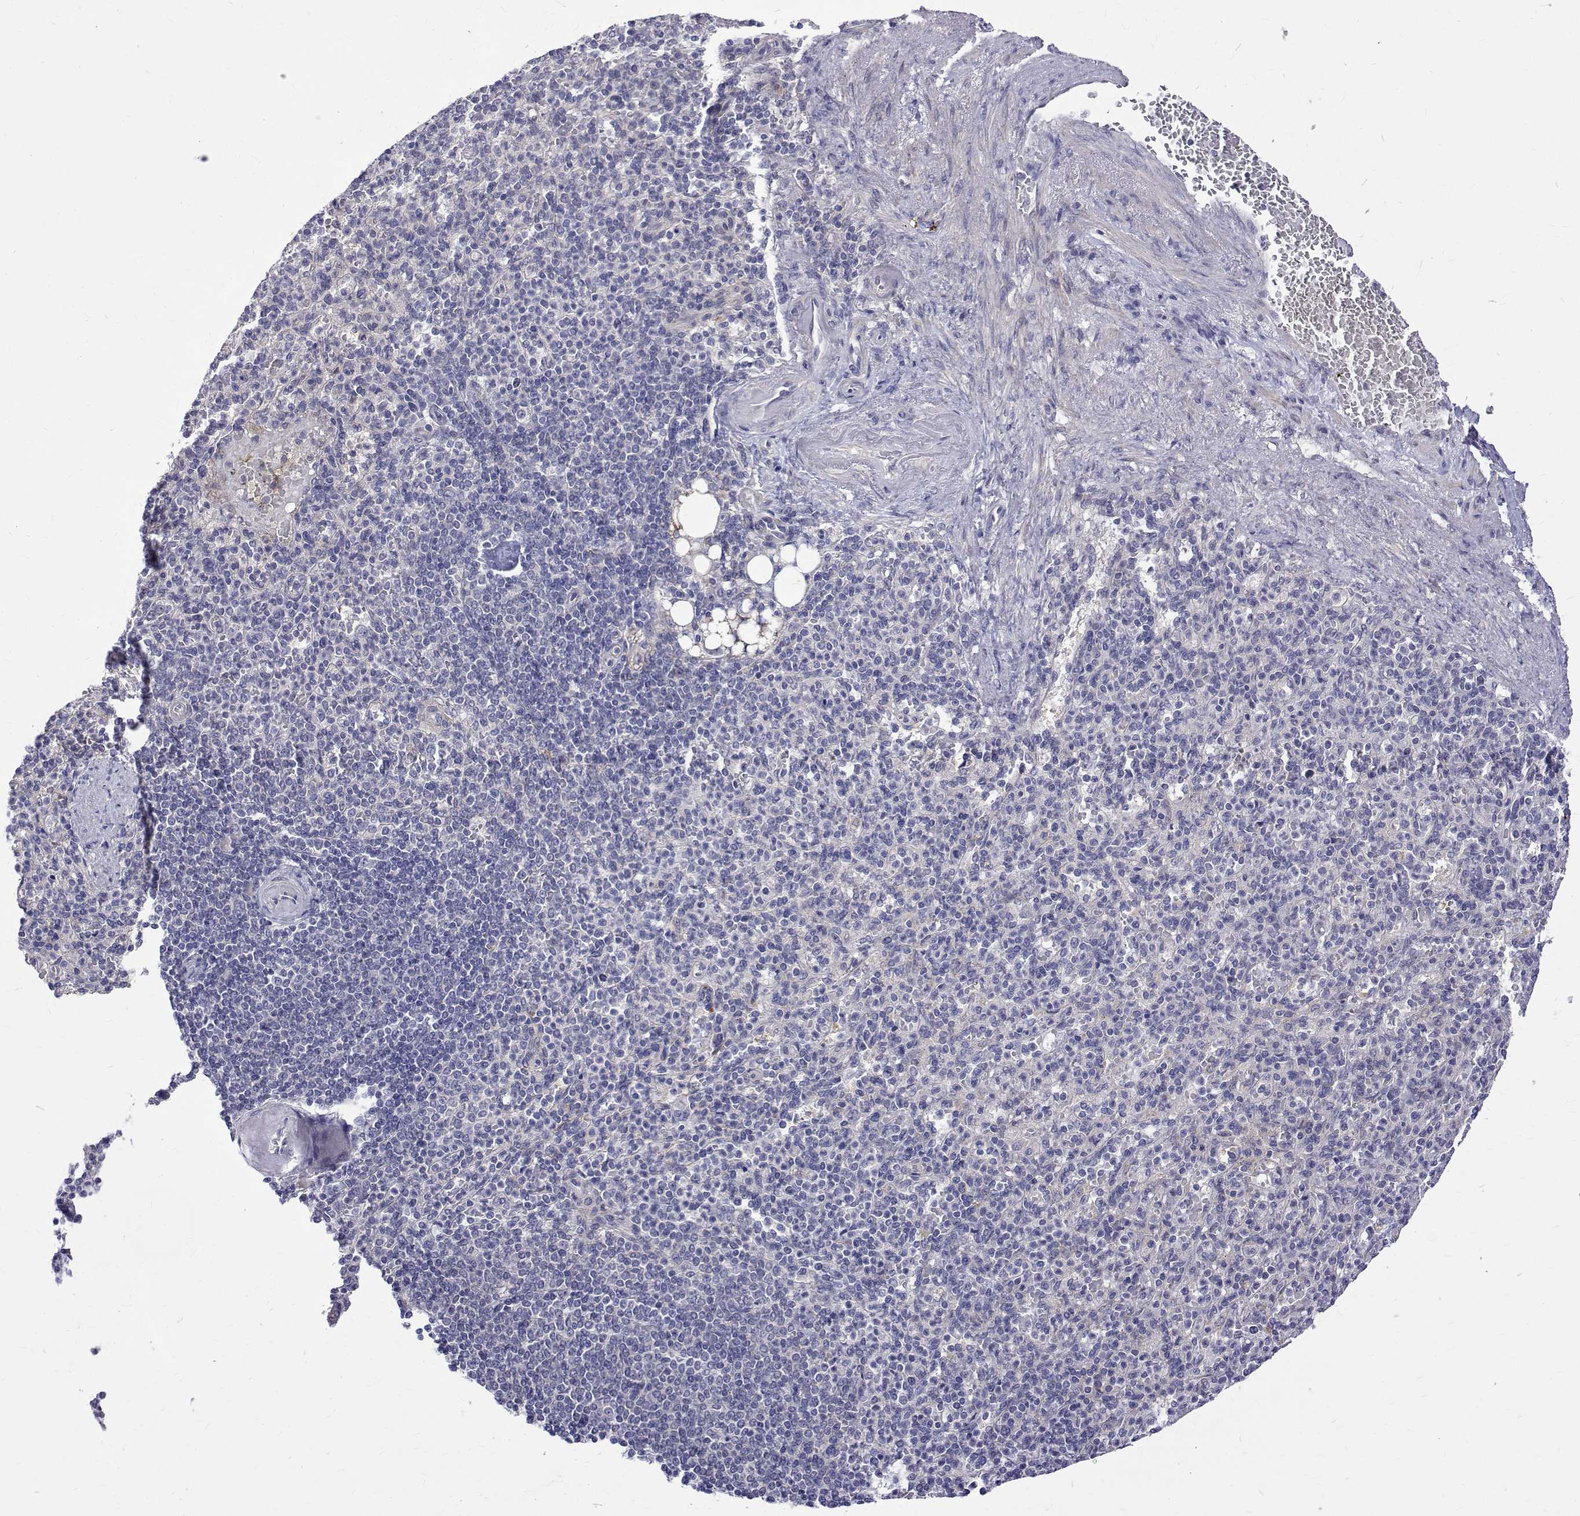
{"staining": {"intensity": "negative", "quantity": "none", "location": "none"}, "tissue": "spleen", "cell_type": "Cells in red pulp", "image_type": "normal", "snomed": [{"axis": "morphology", "description": "Normal tissue, NOS"}, {"axis": "topography", "description": "Spleen"}], "caption": "DAB (3,3'-diaminobenzidine) immunohistochemical staining of benign human spleen reveals no significant staining in cells in red pulp. The staining is performed using DAB (3,3'-diaminobenzidine) brown chromogen with nuclei counter-stained in using hematoxylin.", "gene": "PADI1", "patient": {"sex": "female", "age": 74}}